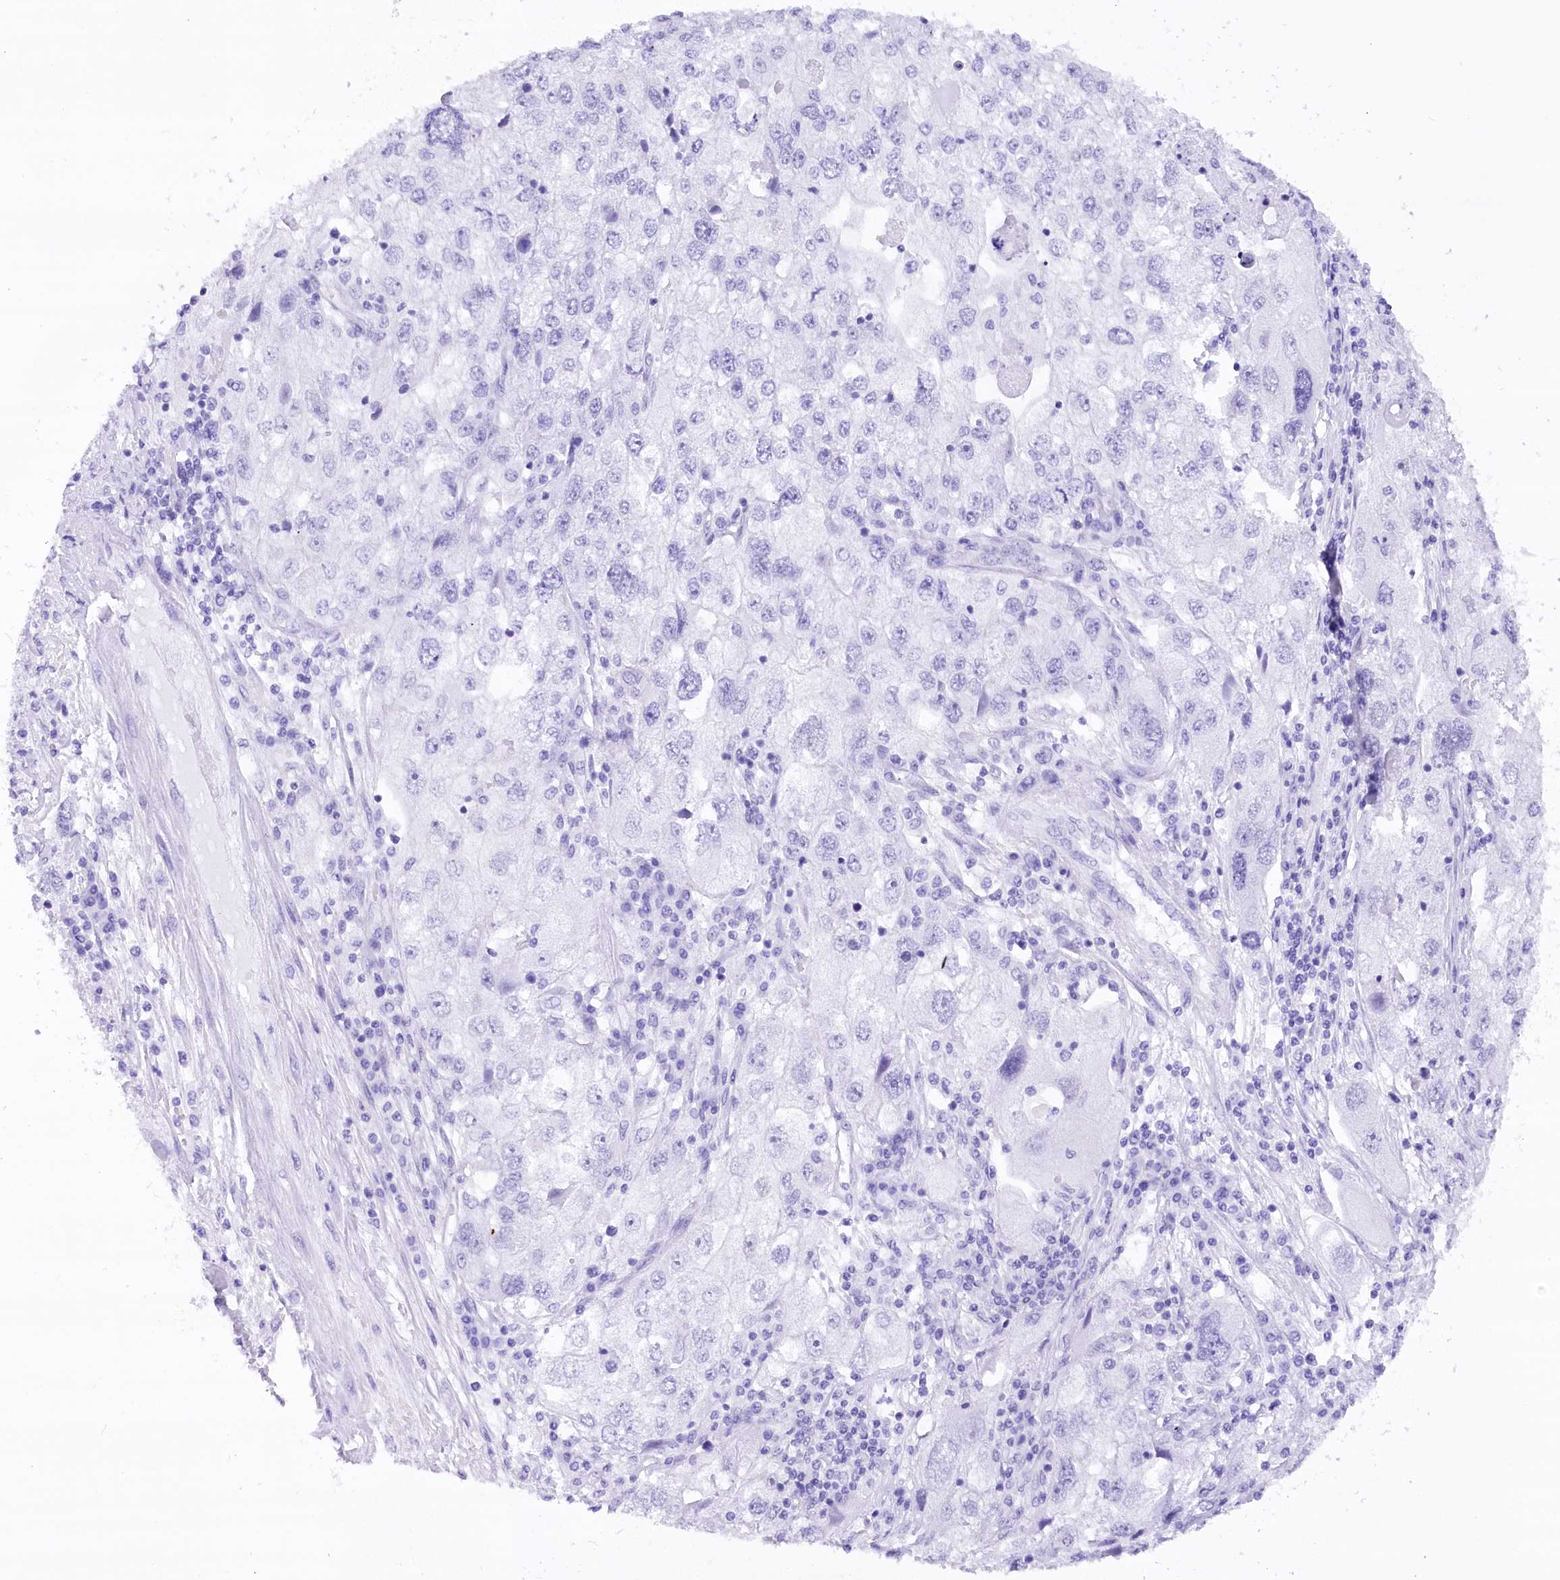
{"staining": {"intensity": "negative", "quantity": "none", "location": "none"}, "tissue": "endometrial cancer", "cell_type": "Tumor cells", "image_type": "cancer", "snomed": [{"axis": "morphology", "description": "Adenocarcinoma, NOS"}, {"axis": "topography", "description": "Endometrium"}], "caption": "Micrograph shows no protein expression in tumor cells of endometrial adenocarcinoma tissue.", "gene": "HNRNPA0", "patient": {"sex": "female", "age": 49}}